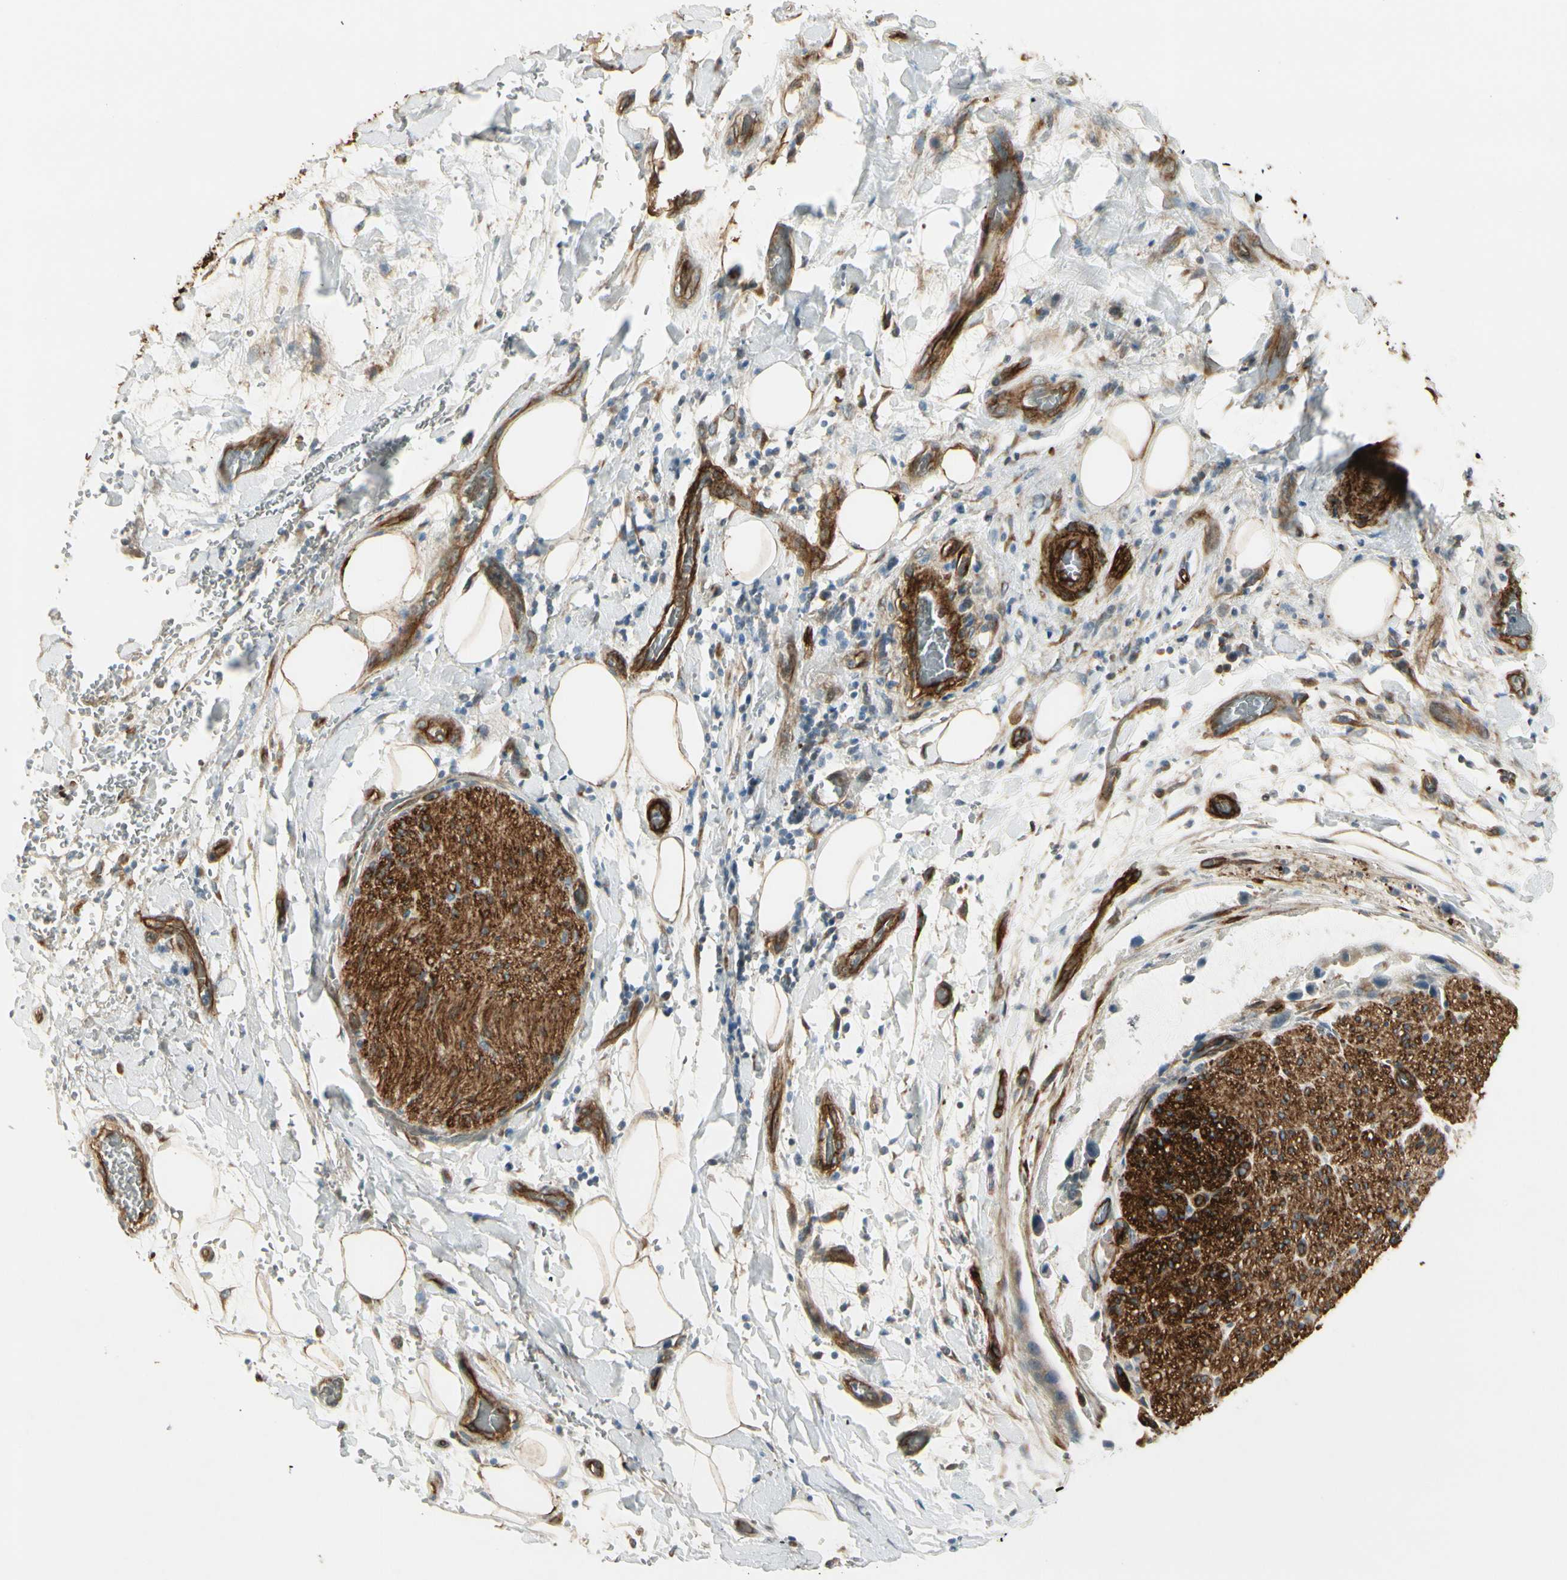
{"staining": {"intensity": "strong", "quantity": ">75%", "location": "cytoplasmic/membranous"}, "tissue": "adipose tissue", "cell_type": "Adipocytes", "image_type": "normal", "snomed": [{"axis": "morphology", "description": "Normal tissue, NOS"}, {"axis": "morphology", "description": "Cholangiocarcinoma"}, {"axis": "topography", "description": "Liver"}, {"axis": "topography", "description": "Peripheral nerve tissue"}], "caption": "Protein staining reveals strong cytoplasmic/membranous expression in approximately >75% of adipocytes in unremarkable adipose tissue. The staining was performed using DAB (3,3'-diaminobenzidine) to visualize the protein expression in brown, while the nuclei were stained in blue with hematoxylin (Magnification: 20x).", "gene": "MCAM", "patient": {"sex": "male", "age": 50}}